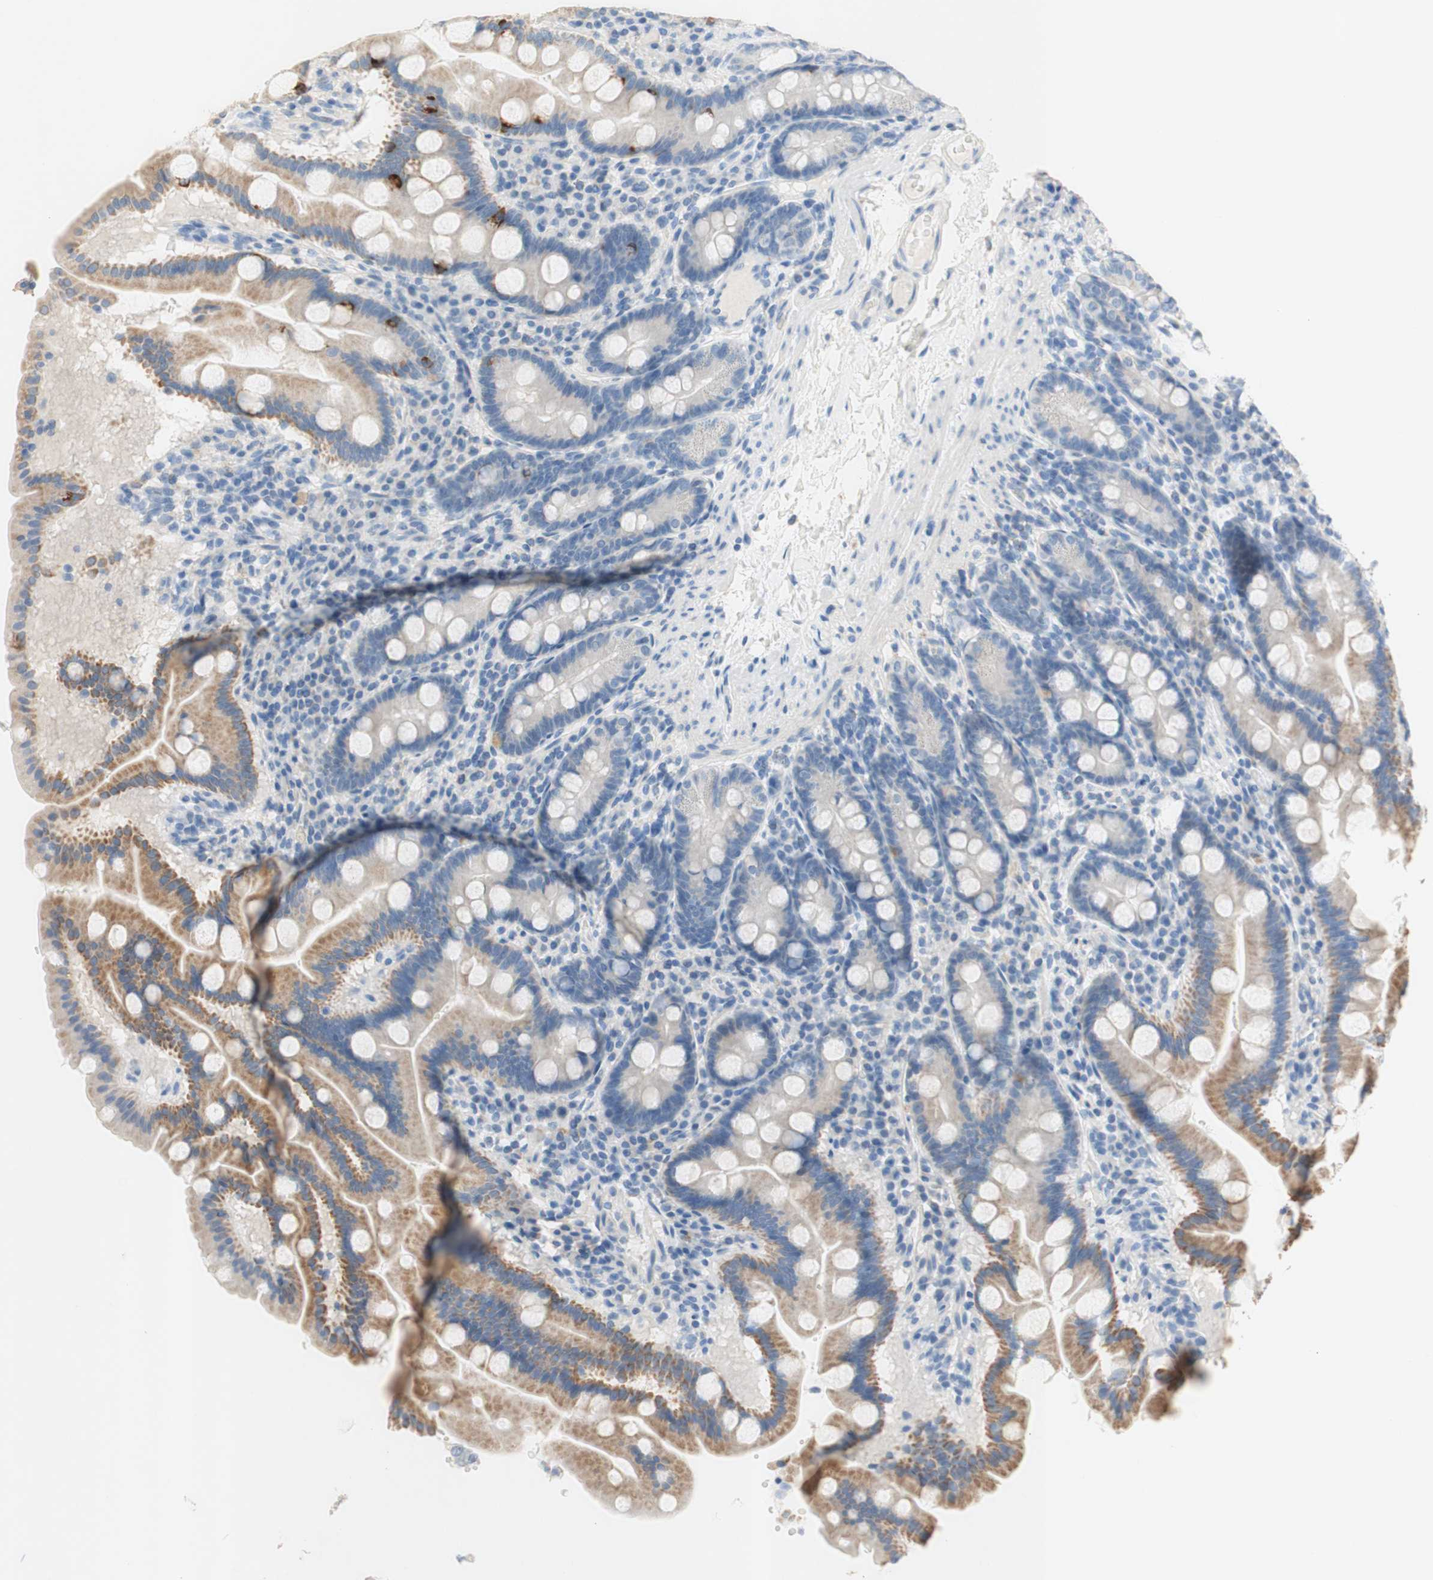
{"staining": {"intensity": "moderate", "quantity": "25%-75%", "location": "cytoplasmic/membranous"}, "tissue": "duodenum", "cell_type": "Glandular cells", "image_type": "normal", "snomed": [{"axis": "morphology", "description": "Normal tissue, NOS"}, {"axis": "topography", "description": "Duodenum"}], "caption": "Protein expression by IHC demonstrates moderate cytoplasmic/membranous positivity in about 25%-75% of glandular cells in benign duodenum.", "gene": "POLR2J3", "patient": {"sex": "male", "age": 50}}